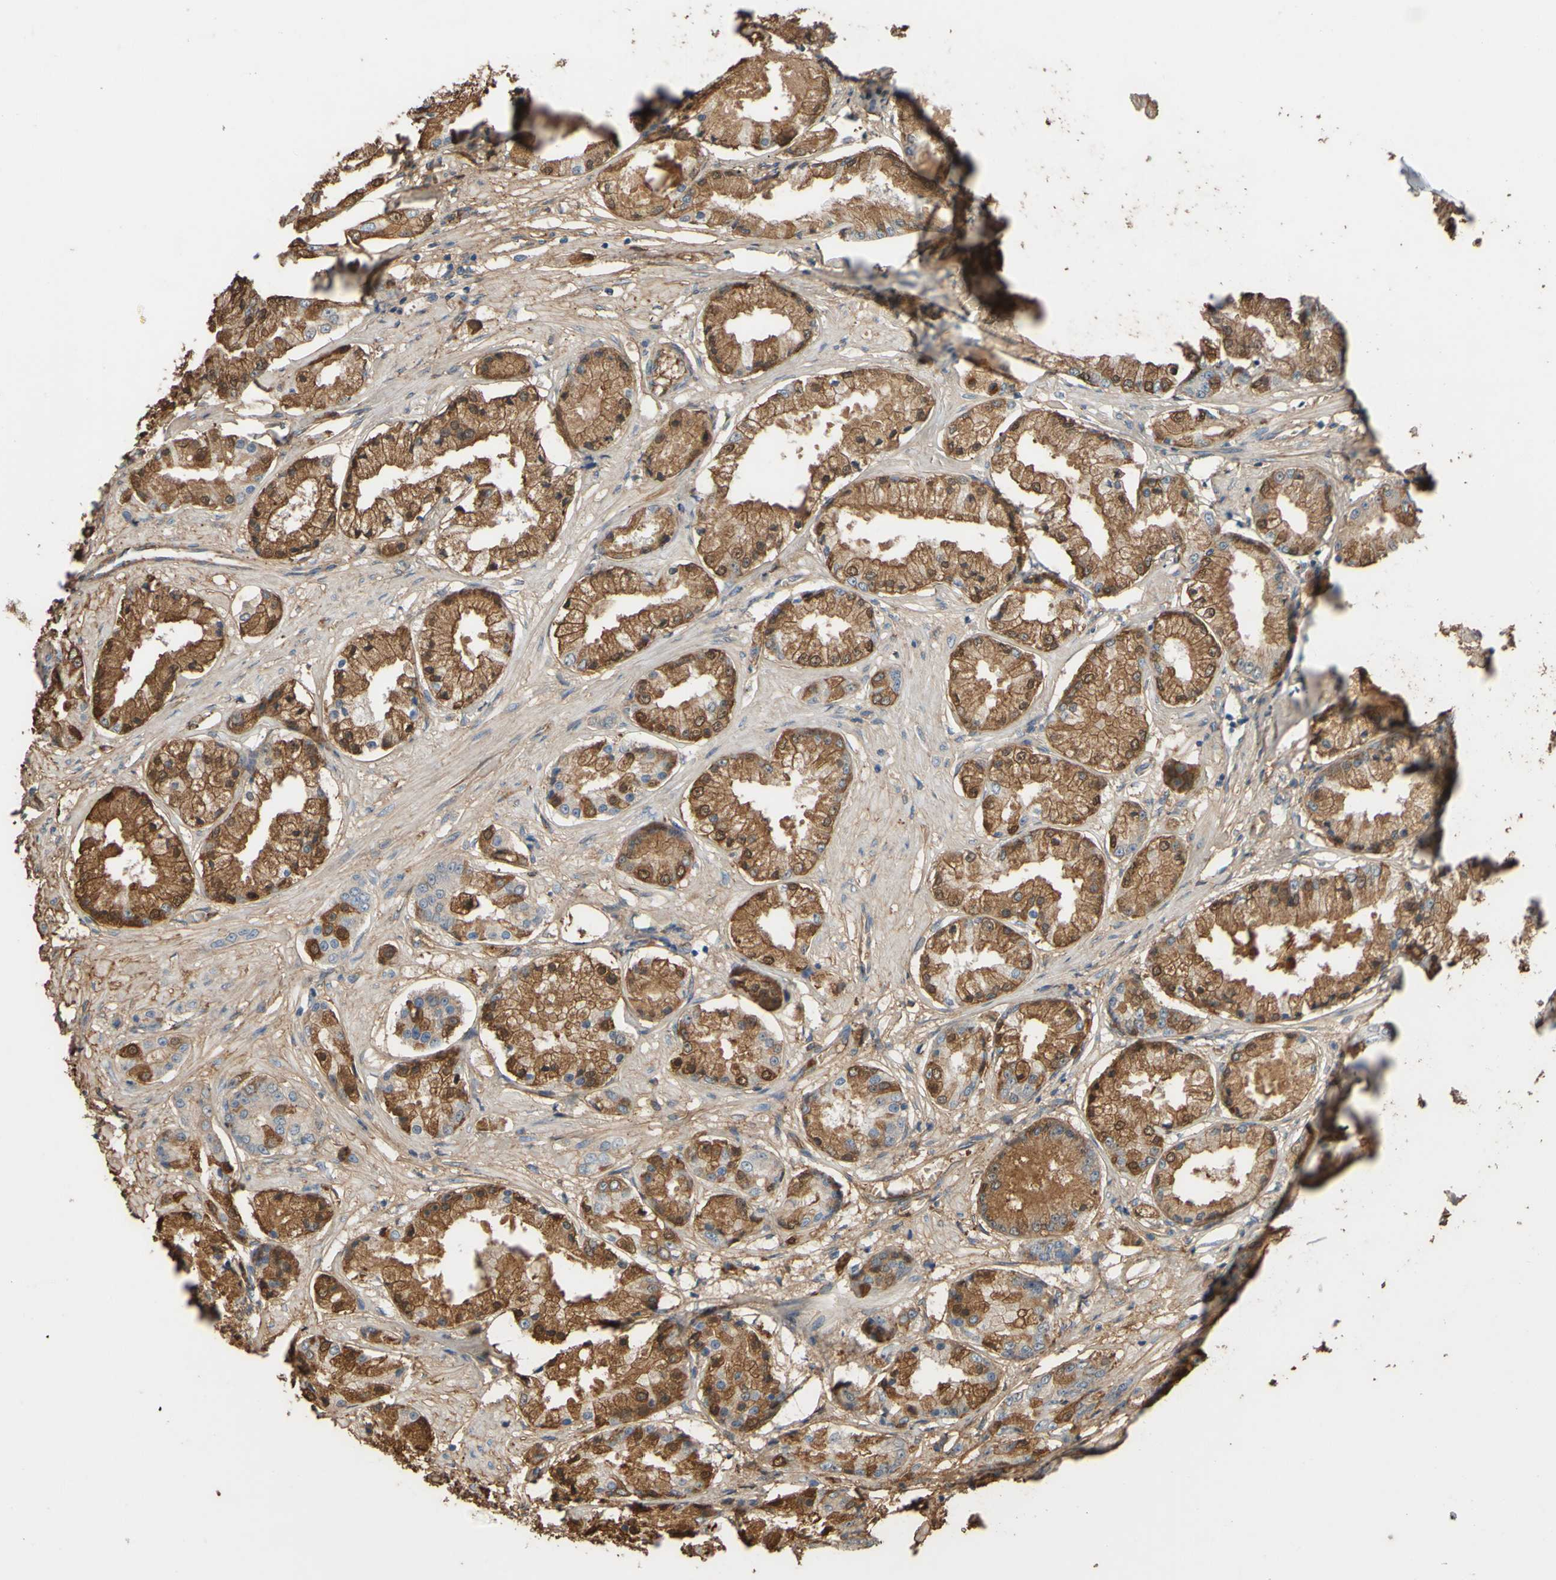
{"staining": {"intensity": "moderate", "quantity": ">75%", "location": "cytoplasmic/membranous"}, "tissue": "prostate cancer", "cell_type": "Tumor cells", "image_type": "cancer", "snomed": [{"axis": "morphology", "description": "Adenocarcinoma, High grade"}, {"axis": "topography", "description": "Prostate"}], "caption": "High-grade adenocarcinoma (prostate) stained with DAB immunohistochemistry (IHC) displays medium levels of moderate cytoplasmic/membranous positivity in about >75% of tumor cells. The staining was performed using DAB (3,3'-diaminobenzidine), with brown indicating positive protein expression. Nuclei are stained blue with hematoxylin.", "gene": "PTGDS", "patient": {"sex": "male", "age": 59}}